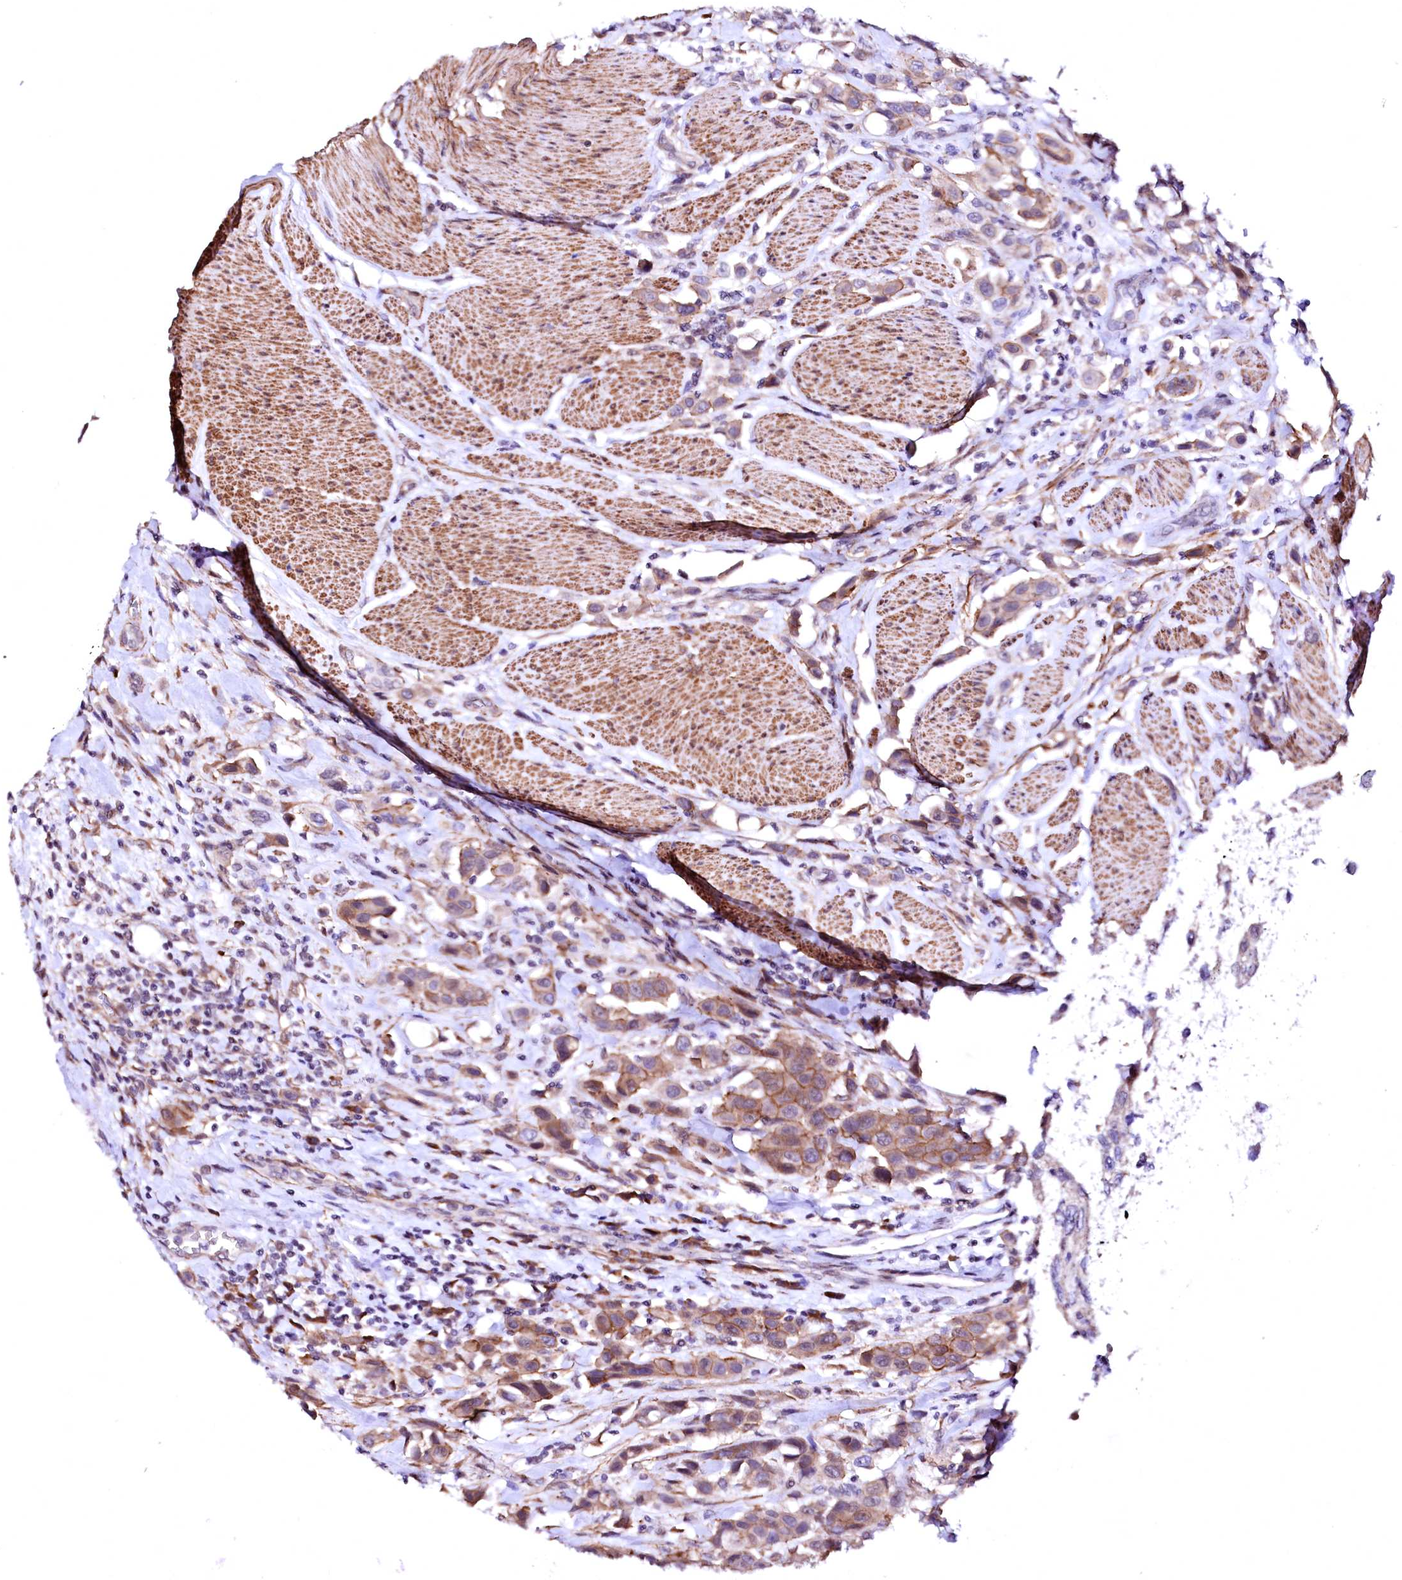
{"staining": {"intensity": "moderate", "quantity": ">75%", "location": "cytoplasmic/membranous"}, "tissue": "urothelial cancer", "cell_type": "Tumor cells", "image_type": "cancer", "snomed": [{"axis": "morphology", "description": "Urothelial carcinoma, High grade"}, {"axis": "topography", "description": "Urinary bladder"}], "caption": "About >75% of tumor cells in high-grade urothelial carcinoma display moderate cytoplasmic/membranous protein positivity as visualized by brown immunohistochemical staining.", "gene": "GPR176", "patient": {"sex": "male", "age": 50}}